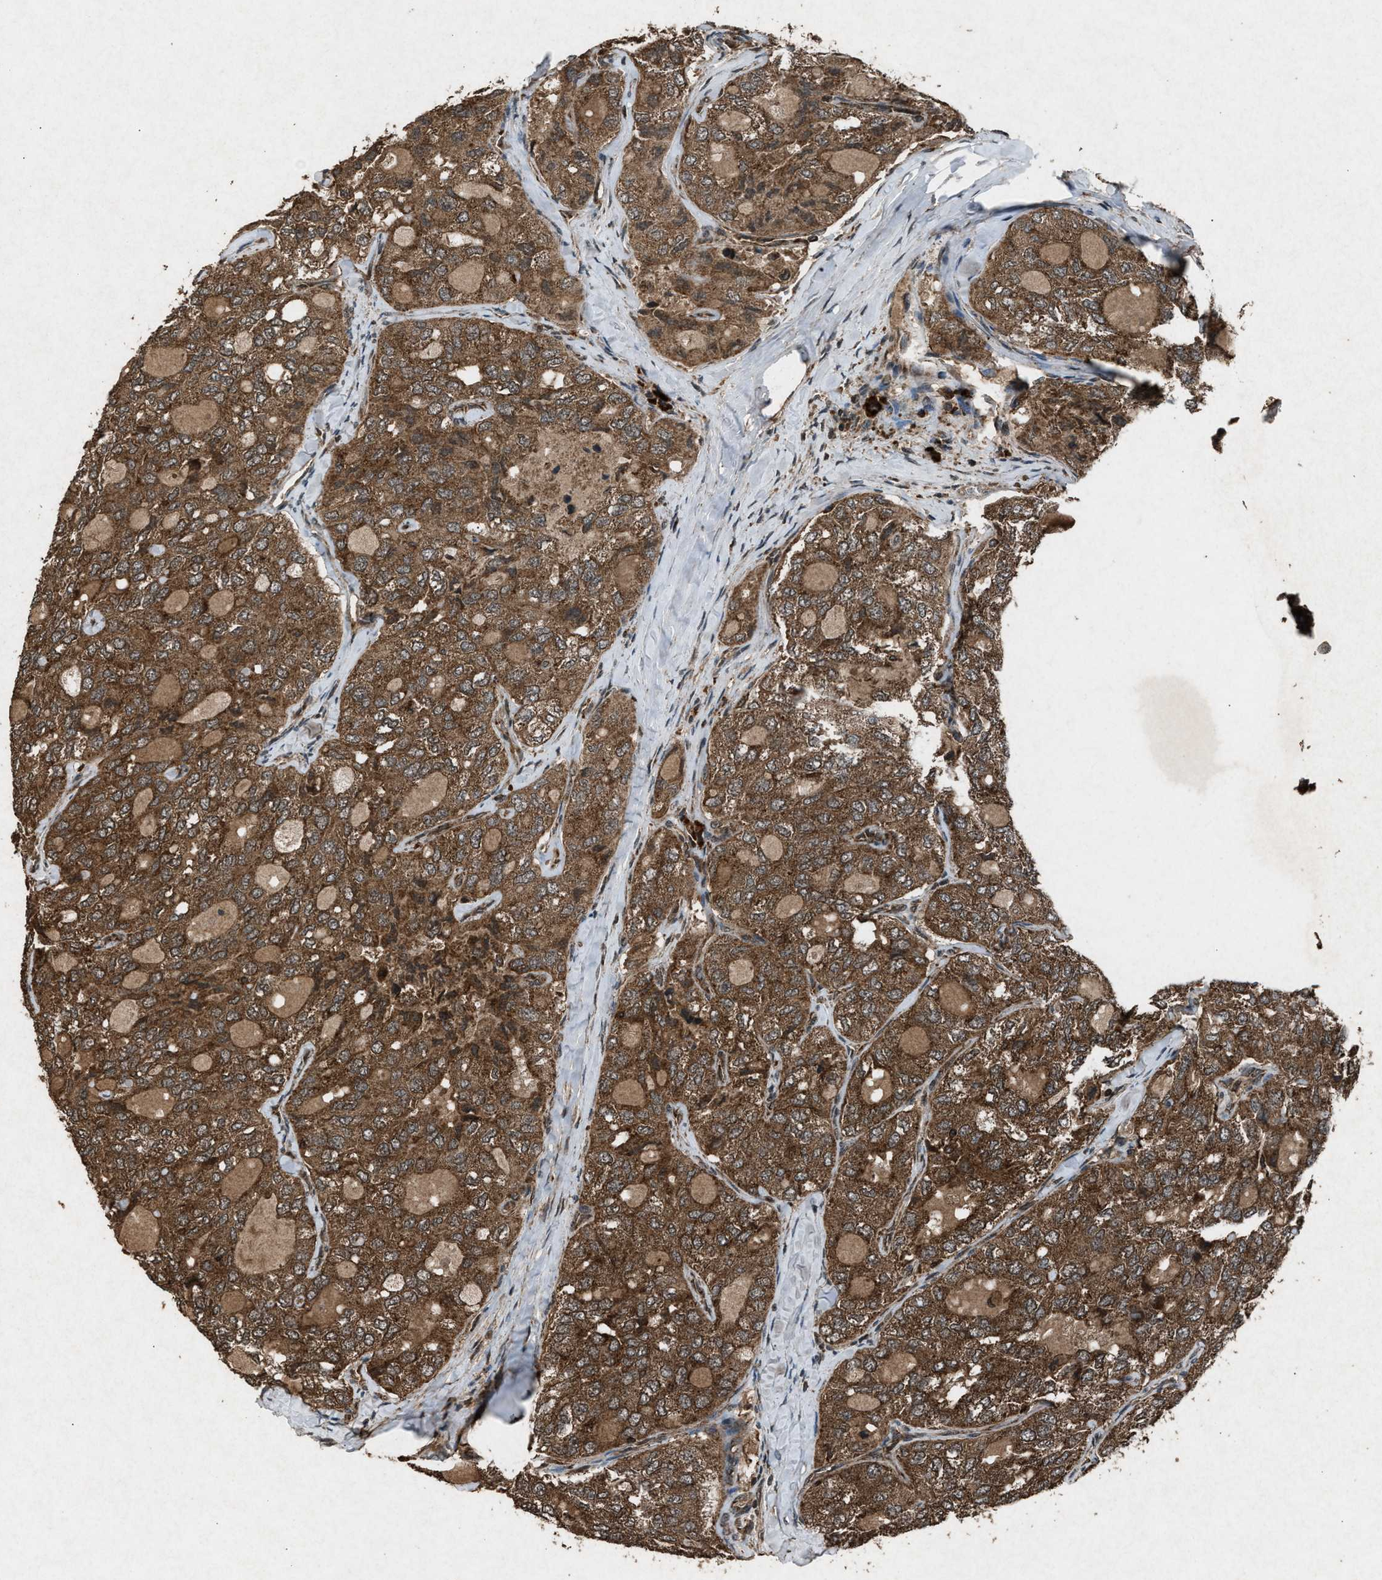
{"staining": {"intensity": "strong", "quantity": ">75%", "location": "cytoplasmic/membranous"}, "tissue": "thyroid cancer", "cell_type": "Tumor cells", "image_type": "cancer", "snomed": [{"axis": "morphology", "description": "Follicular adenoma carcinoma, NOS"}, {"axis": "topography", "description": "Thyroid gland"}], "caption": "DAB (3,3'-diaminobenzidine) immunohistochemical staining of human thyroid cancer demonstrates strong cytoplasmic/membranous protein expression in about >75% of tumor cells.", "gene": "OAS1", "patient": {"sex": "male", "age": 75}}